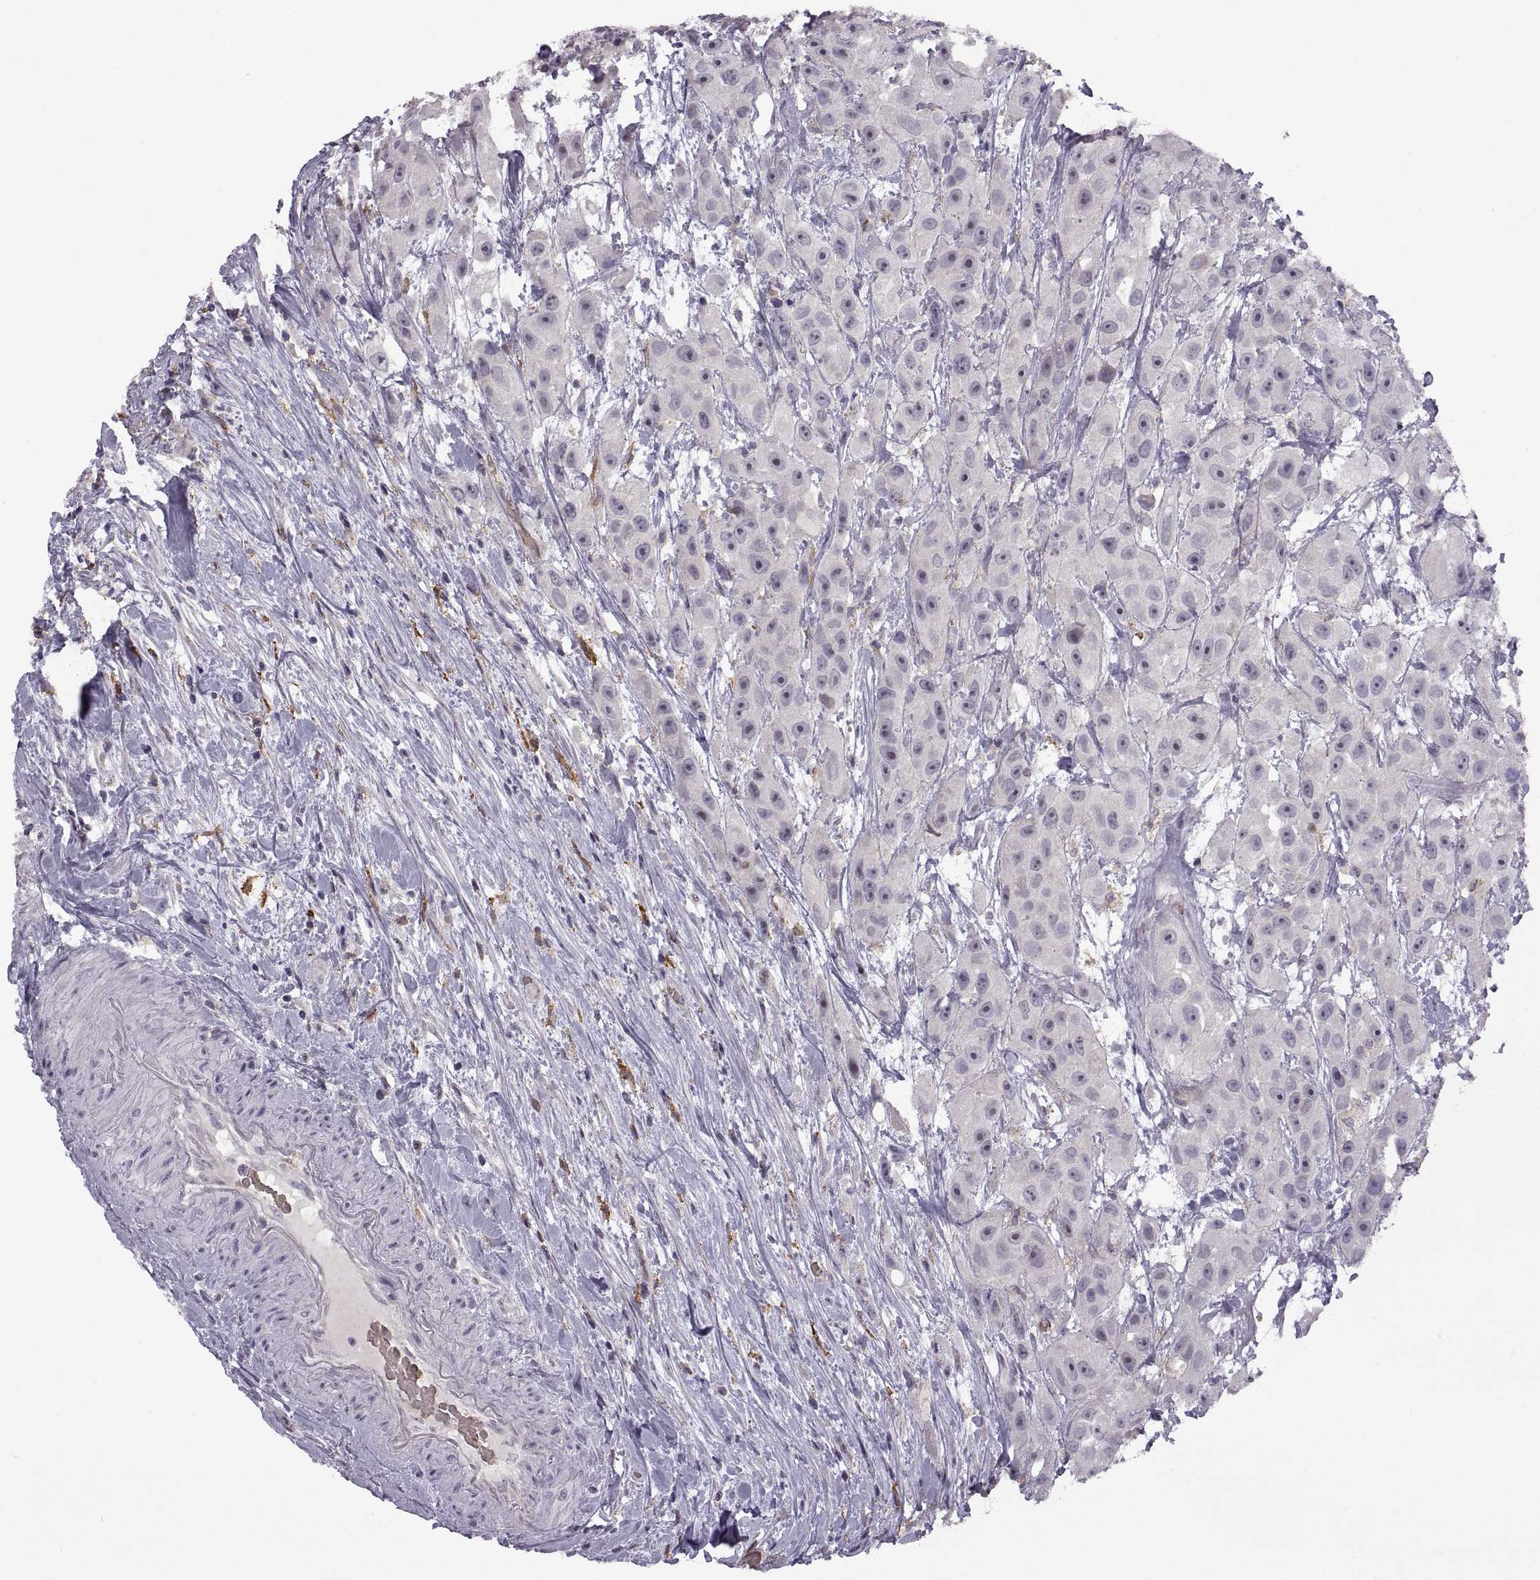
{"staining": {"intensity": "negative", "quantity": "none", "location": "none"}, "tissue": "urothelial cancer", "cell_type": "Tumor cells", "image_type": "cancer", "snomed": [{"axis": "morphology", "description": "Urothelial carcinoma, High grade"}, {"axis": "topography", "description": "Urinary bladder"}], "caption": "An image of high-grade urothelial carcinoma stained for a protein exhibits no brown staining in tumor cells.", "gene": "MEIOC", "patient": {"sex": "male", "age": 79}}